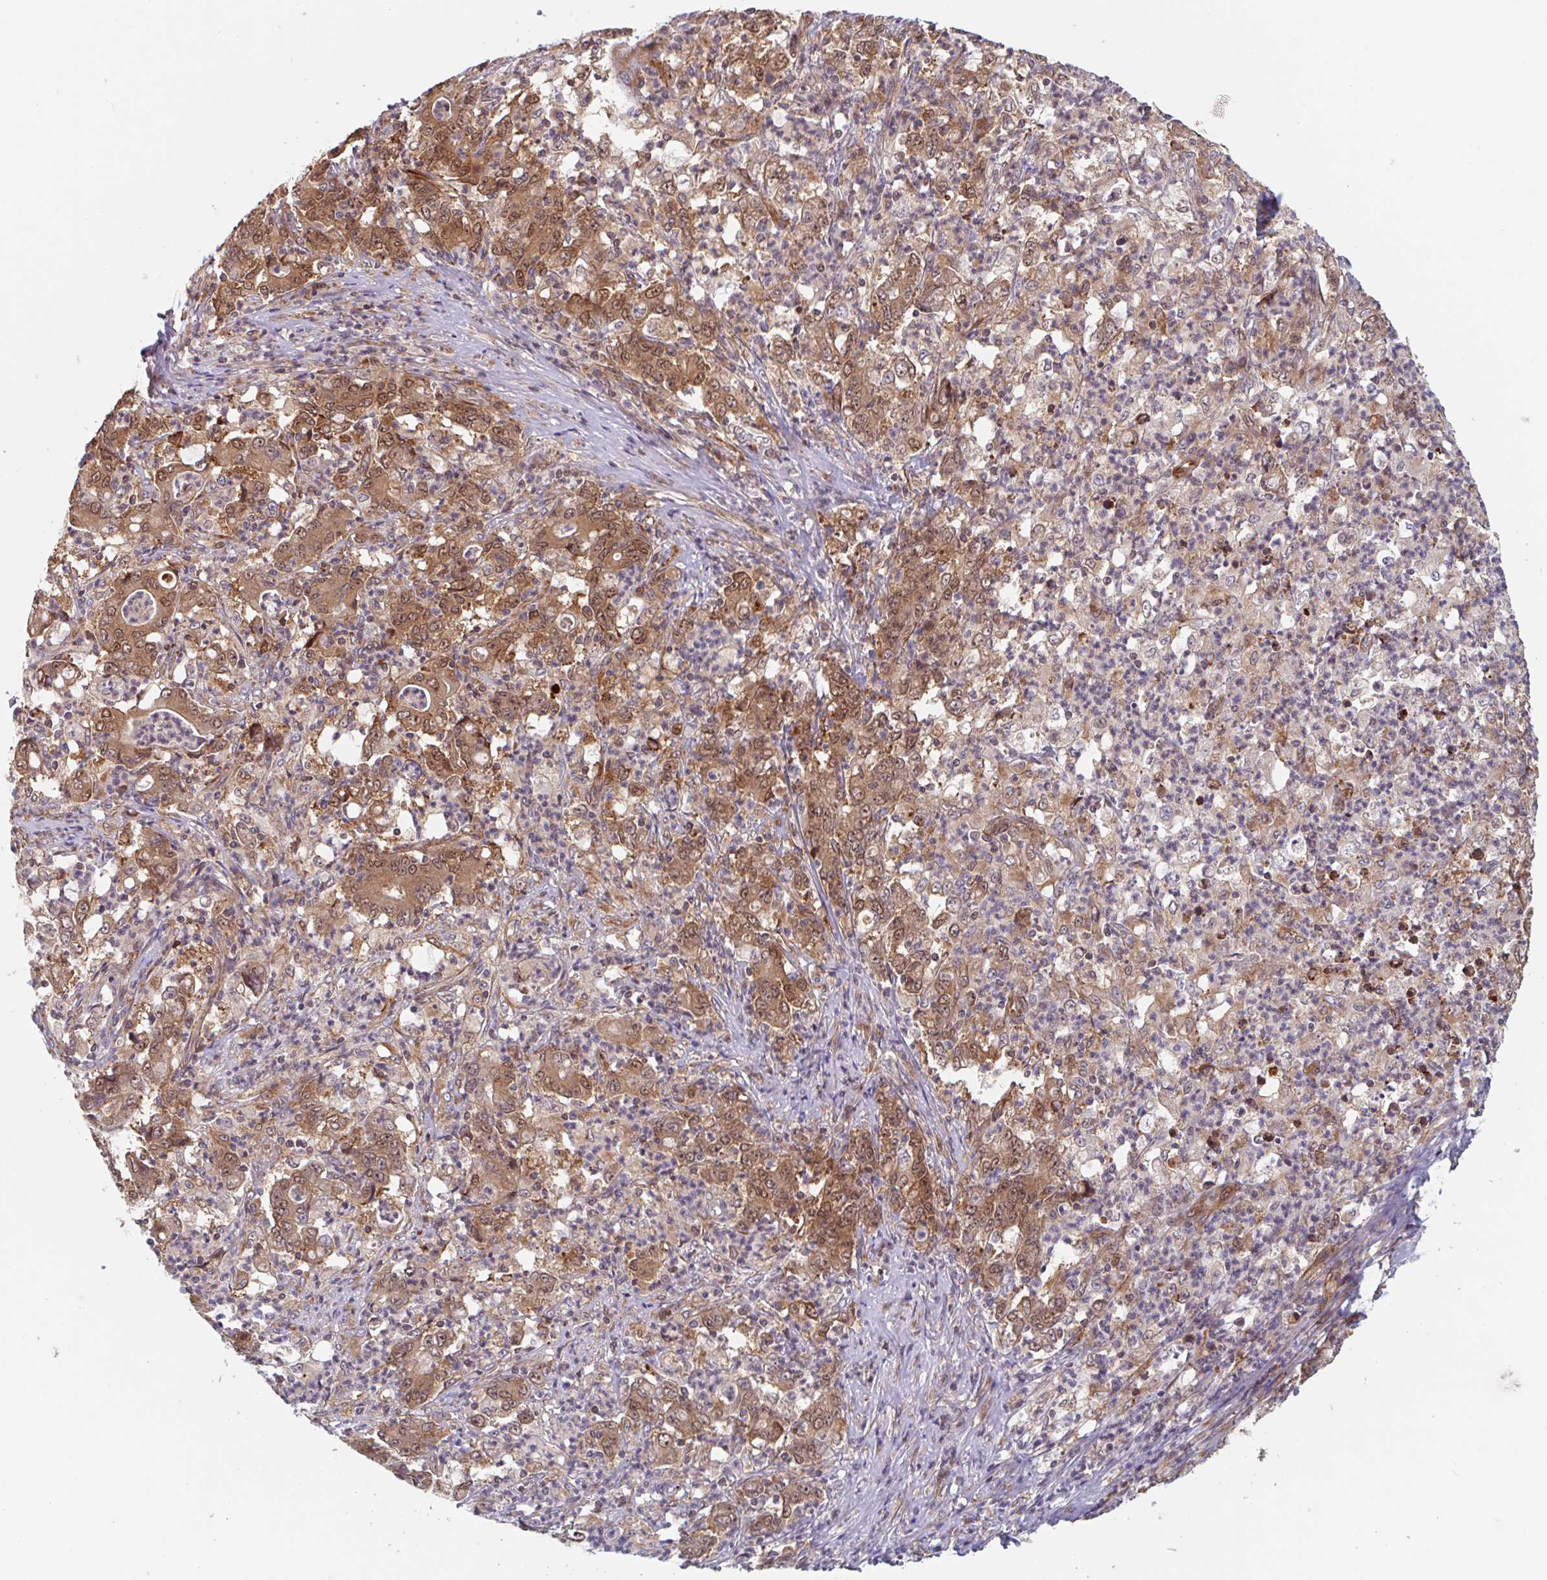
{"staining": {"intensity": "moderate", "quantity": ">75%", "location": "cytoplasmic/membranous,nuclear"}, "tissue": "stomach cancer", "cell_type": "Tumor cells", "image_type": "cancer", "snomed": [{"axis": "morphology", "description": "Adenocarcinoma, NOS"}, {"axis": "topography", "description": "Stomach, lower"}], "caption": "A brown stain highlights moderate cytoplasmic/membranous and nuclear staining of a protein in human stomach cancer tumor cells.", "gene": "NUB1", "patient": {"sex": "female", "age": 71}}